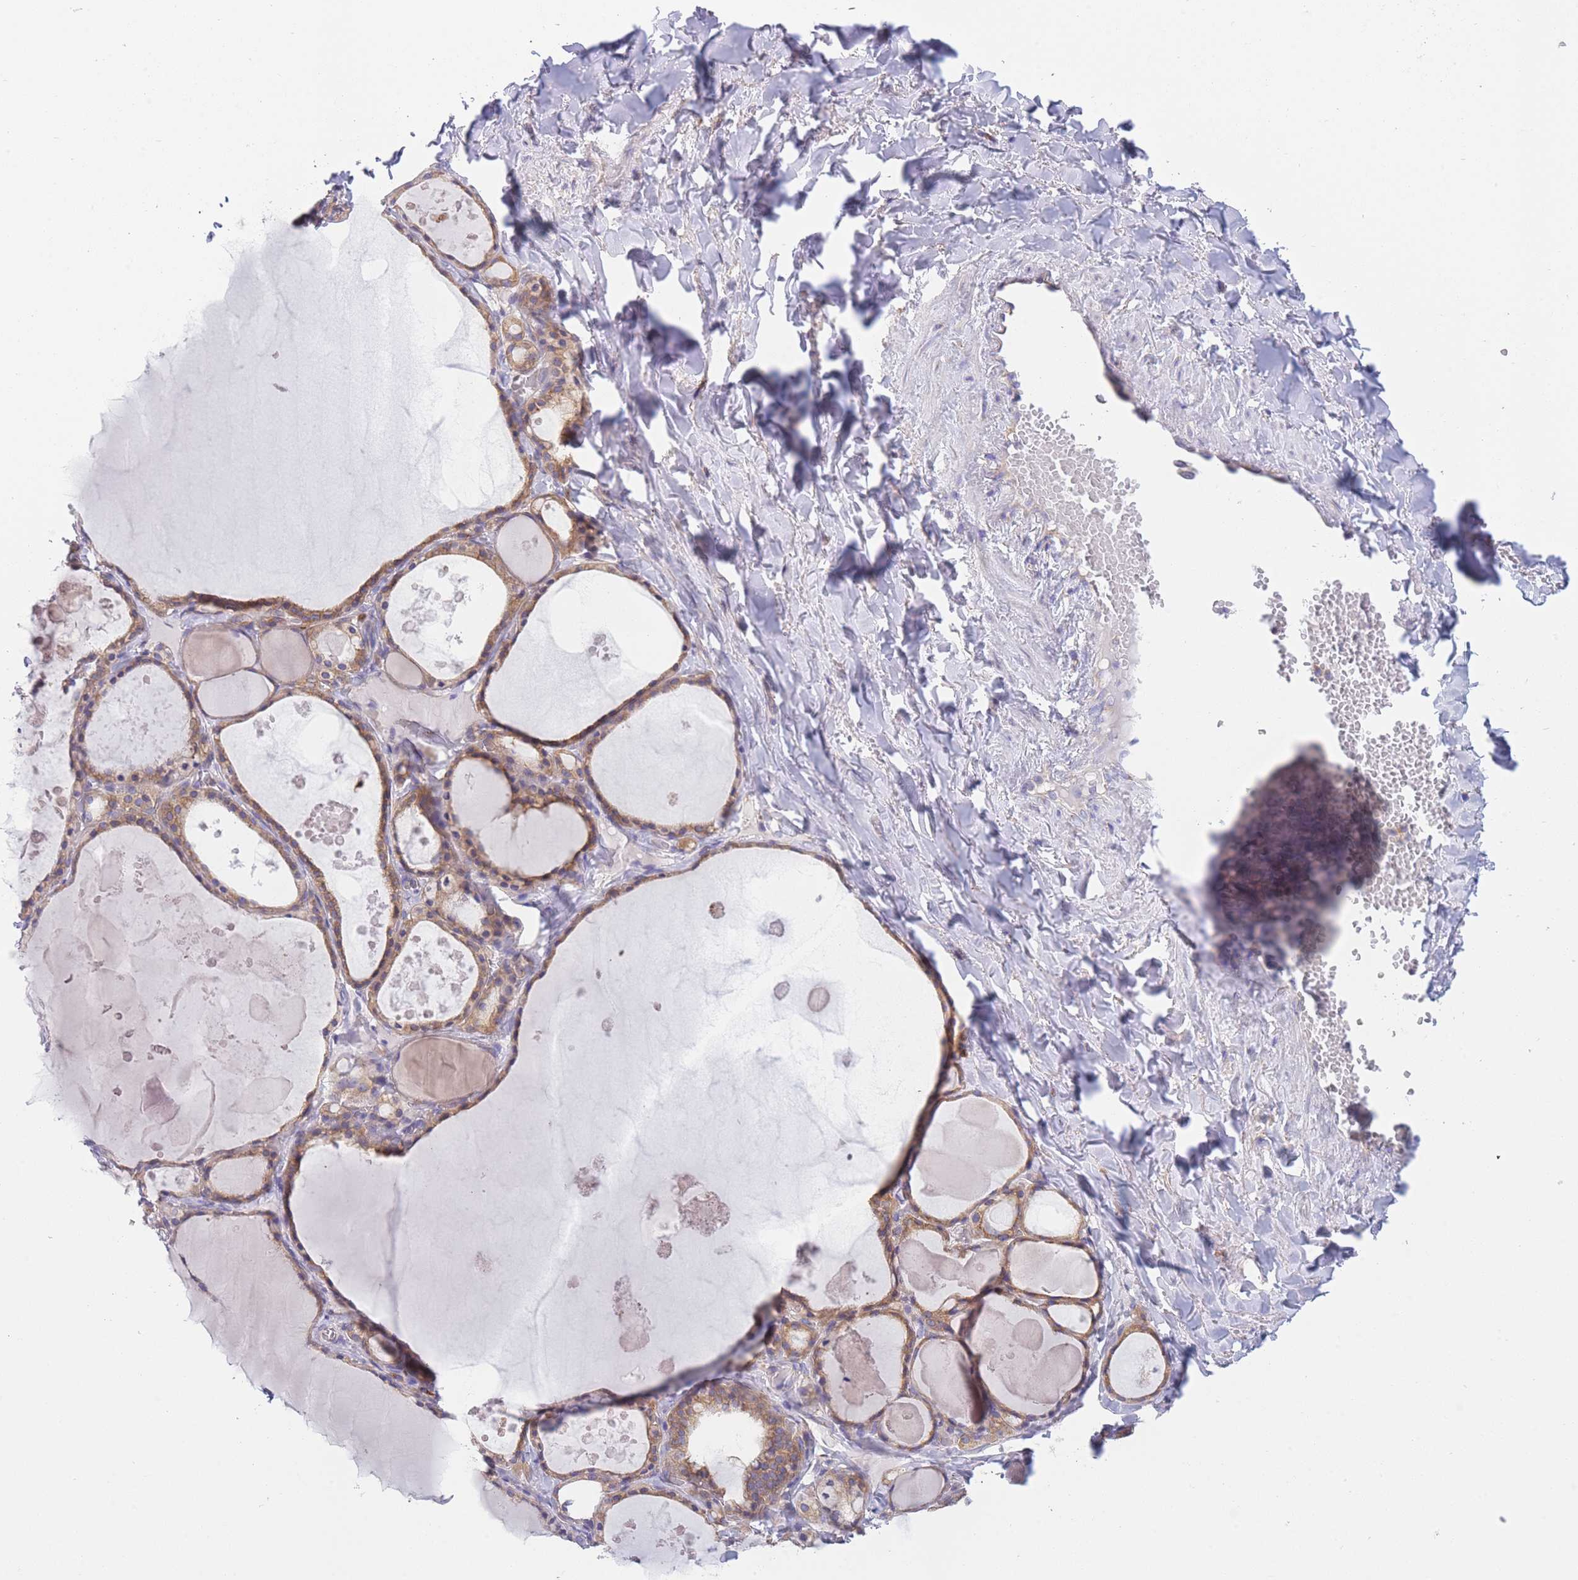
{"staining": {"intensity": "moderate", "quantity": ">75%", "location": "cytoplasmic/membranous"}, "tissue": "thyroid gland", "cell_type": "Glandular cells", "image_type": "normal", "snomed": [{"axis": "morphology", "description": "Normal tissue, NOS"}, {"axis": "topography", "description": "Thyroid gland"}], "caption": "Immunohistochemical staining of normal human thyroid gland shows >75% levels of moderate cytoplasmic/membranous protein expression in about >75% of glandular cells.", "gene": "COPG1", "patient": {"sex": "male", "age": 56}}